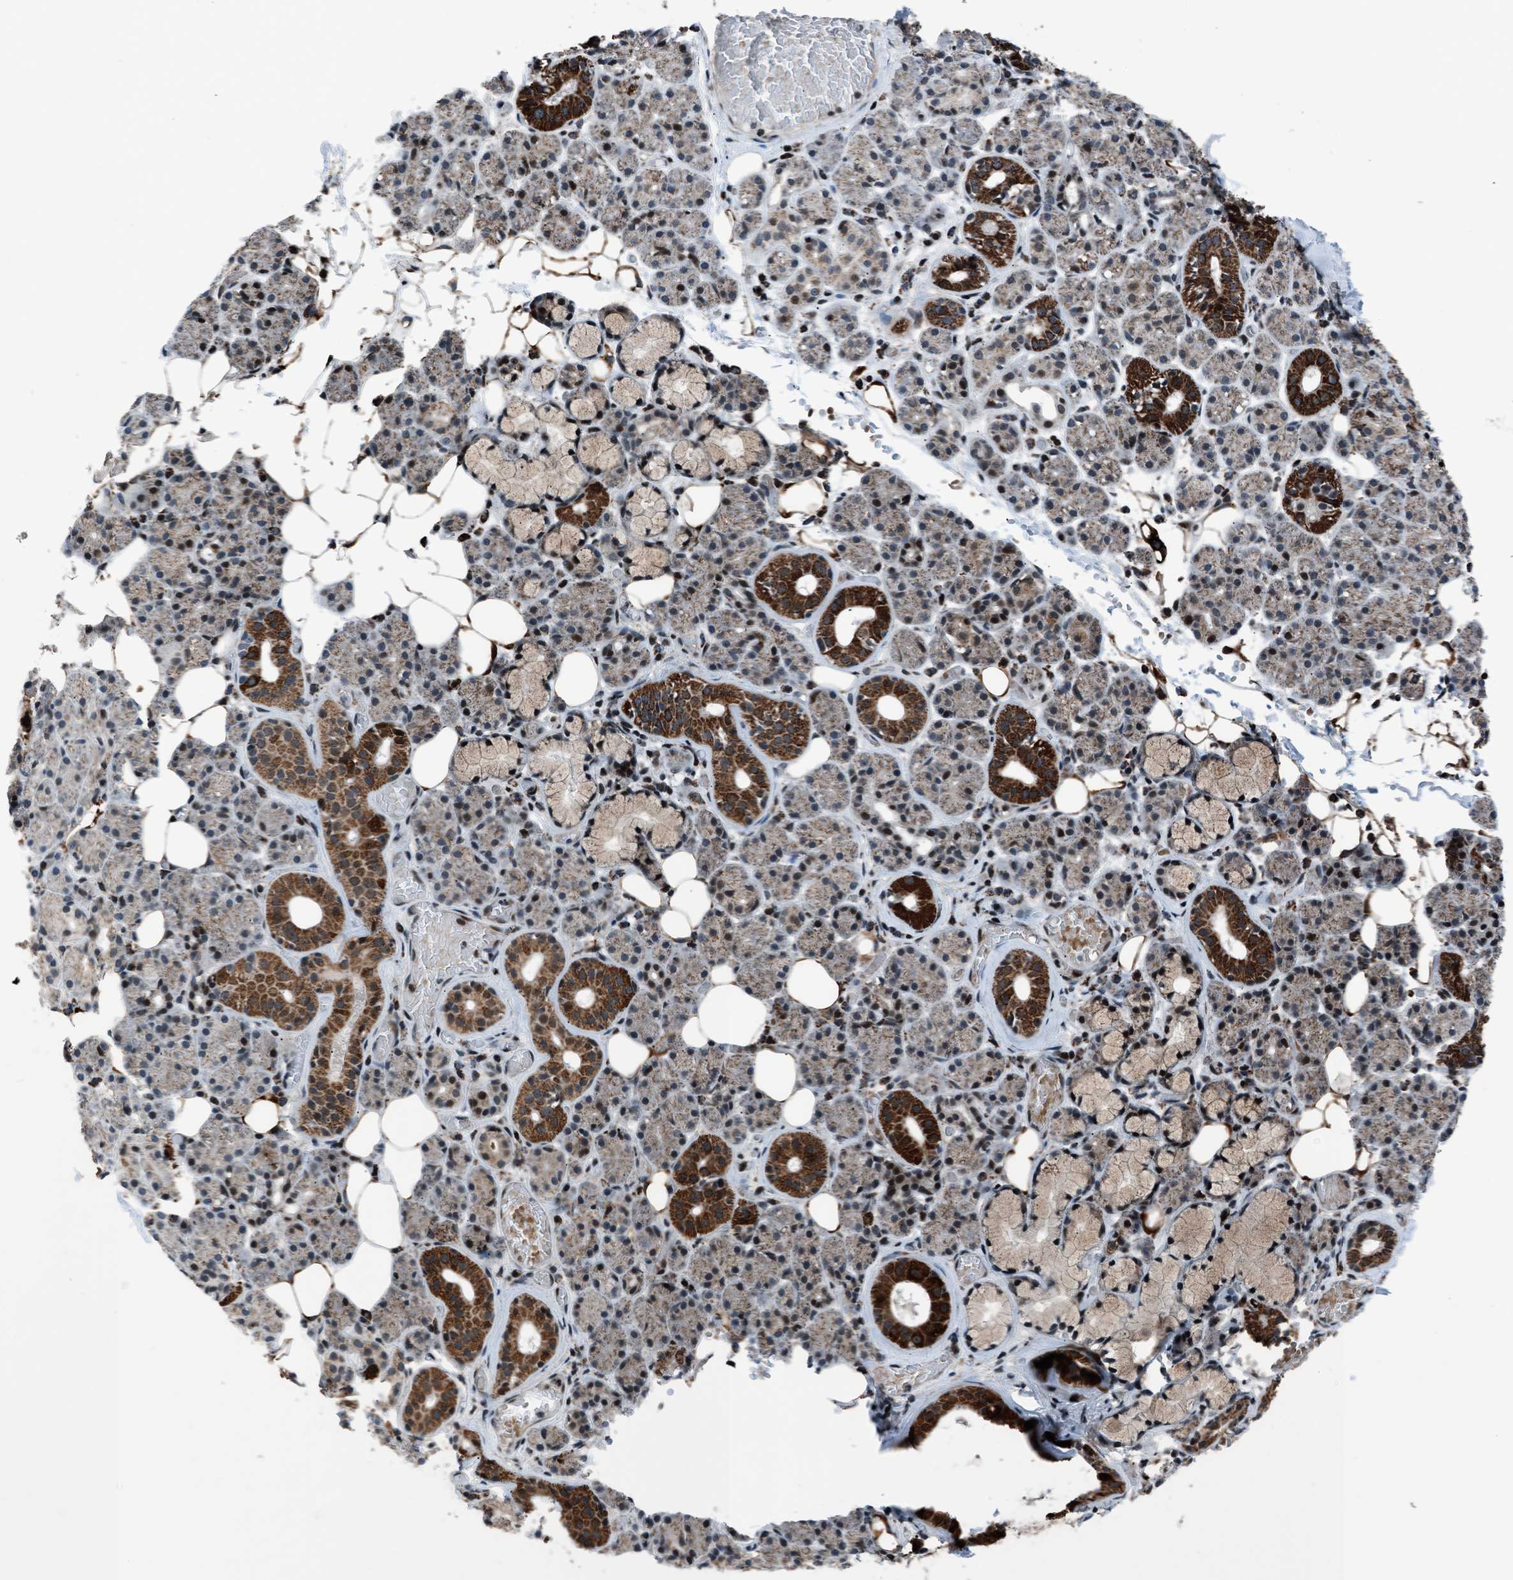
{"staining": {"intensity": "strong", "quantity": "<25%", "location": "cytoplasmic/membranous"}, "tissue": "salivary gland", "cell_type": "Glandular cells", "image_type": "normal", "snomed": [{"axis": "morphology", "description": "Normal tissue, NOS"}, {"axis": "topography", "description": "Salivary gland"}], "caption": "Immunohistochemistry (DAB (3,3'-diaminobenzidine)) staining of benign salivary gland exhibits strong cytoplasmic/membranous protein staining in approximately <25% of glandular cells. (IHC, brightfield microscopy, high magnification).", "gene": "MORC3", "patient": {"sex": "male", "age": 63}}